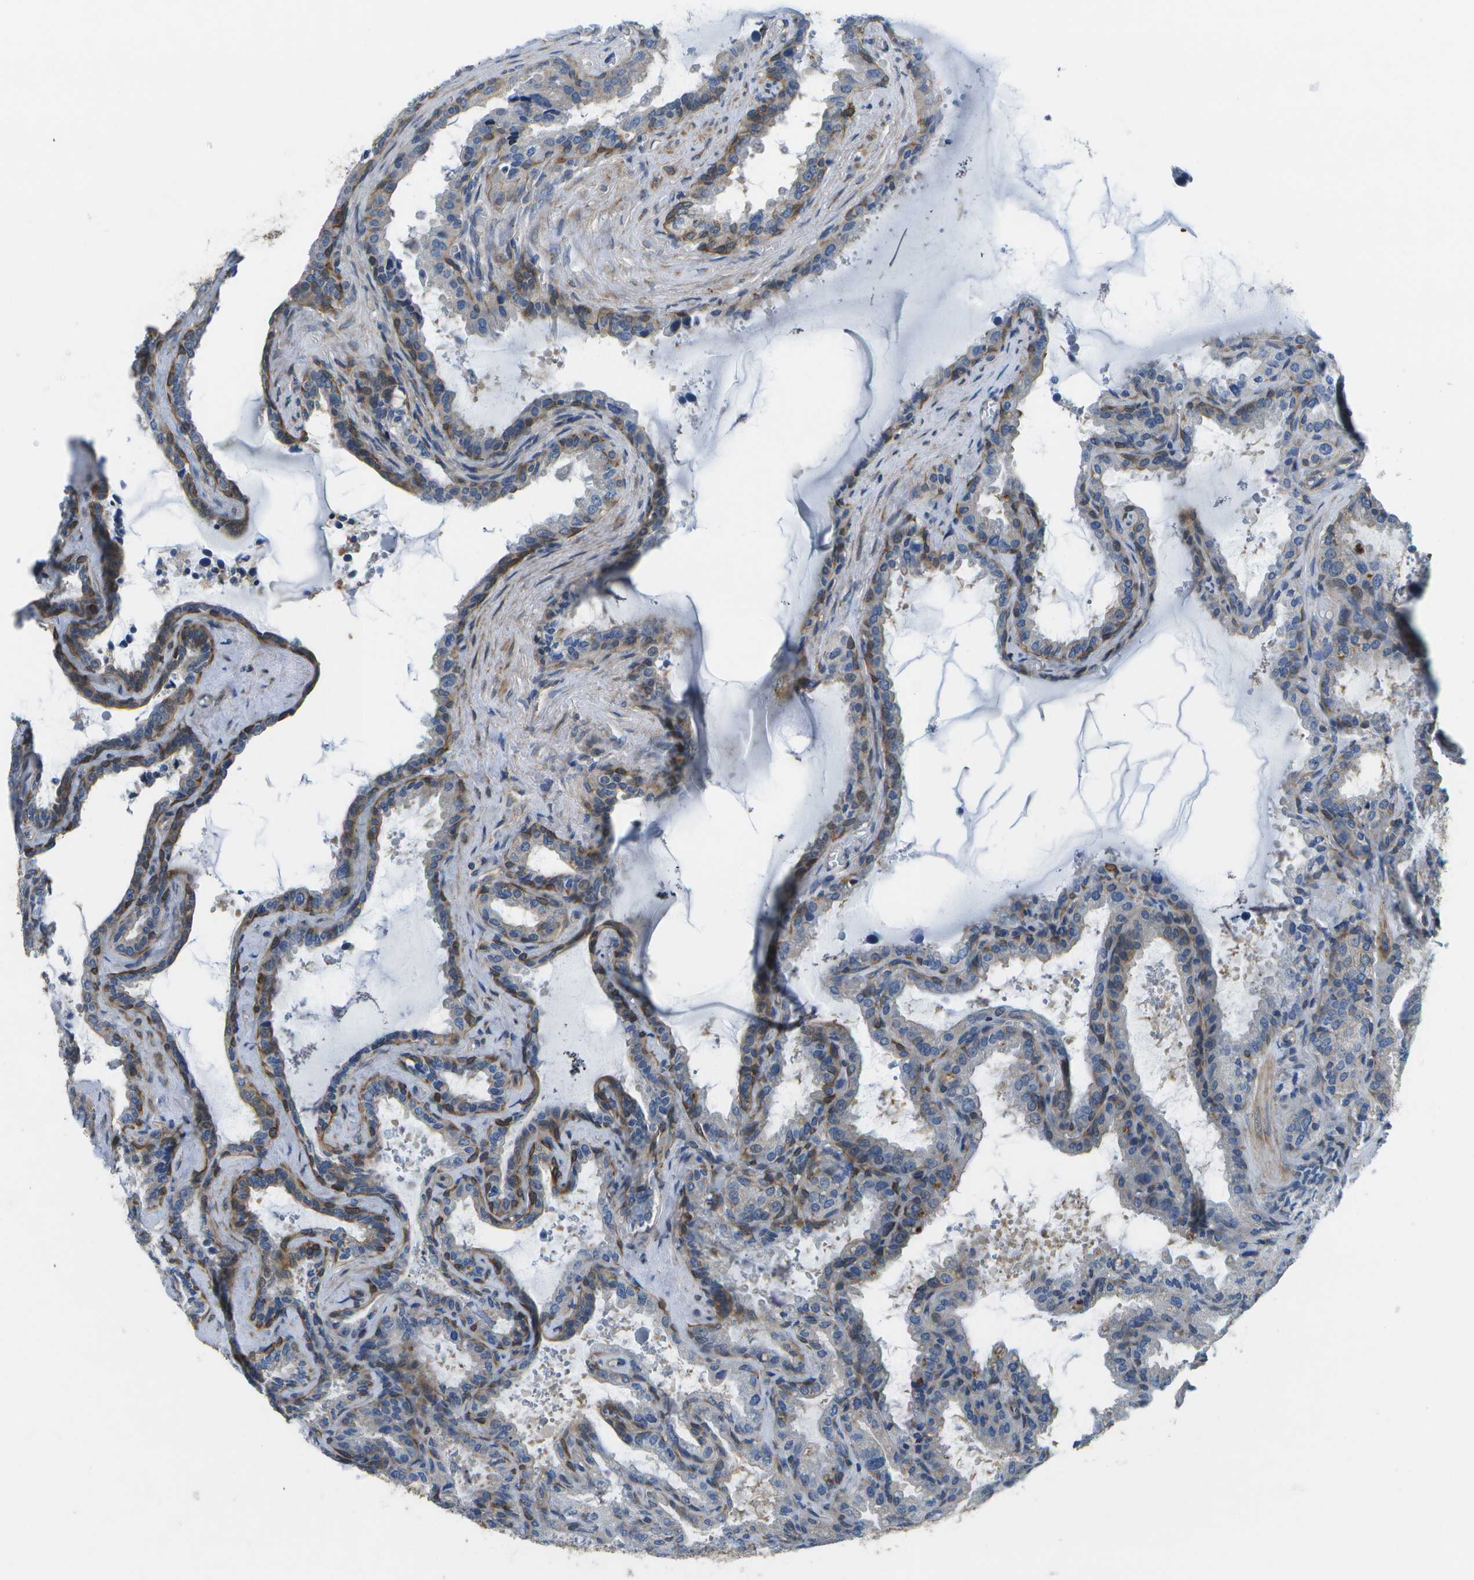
{"staining": {"intensity": "moderate", "quantity": "25%-75%", "location": "cytoplasmic/membranous"}, "tissue": "seminal vesicle", "cell_type": "Glandular cells", "image_type": "normal", "snomed": [{"axis": "morphology", "description": "Normal tissue, NOS"}, {"axis": "topography", "description": "Seminal veicle"}], "caption": "Protein expression analysis of benign seminal vesicle displays moderate cytoplasmic/membranous expression in about 25%-75% of glandular cells. (DAB IHC, brown staining for protein, blue staining for nuclei).", "gene": "P3H1", "patient": {"sex": "male", "age": 46}}